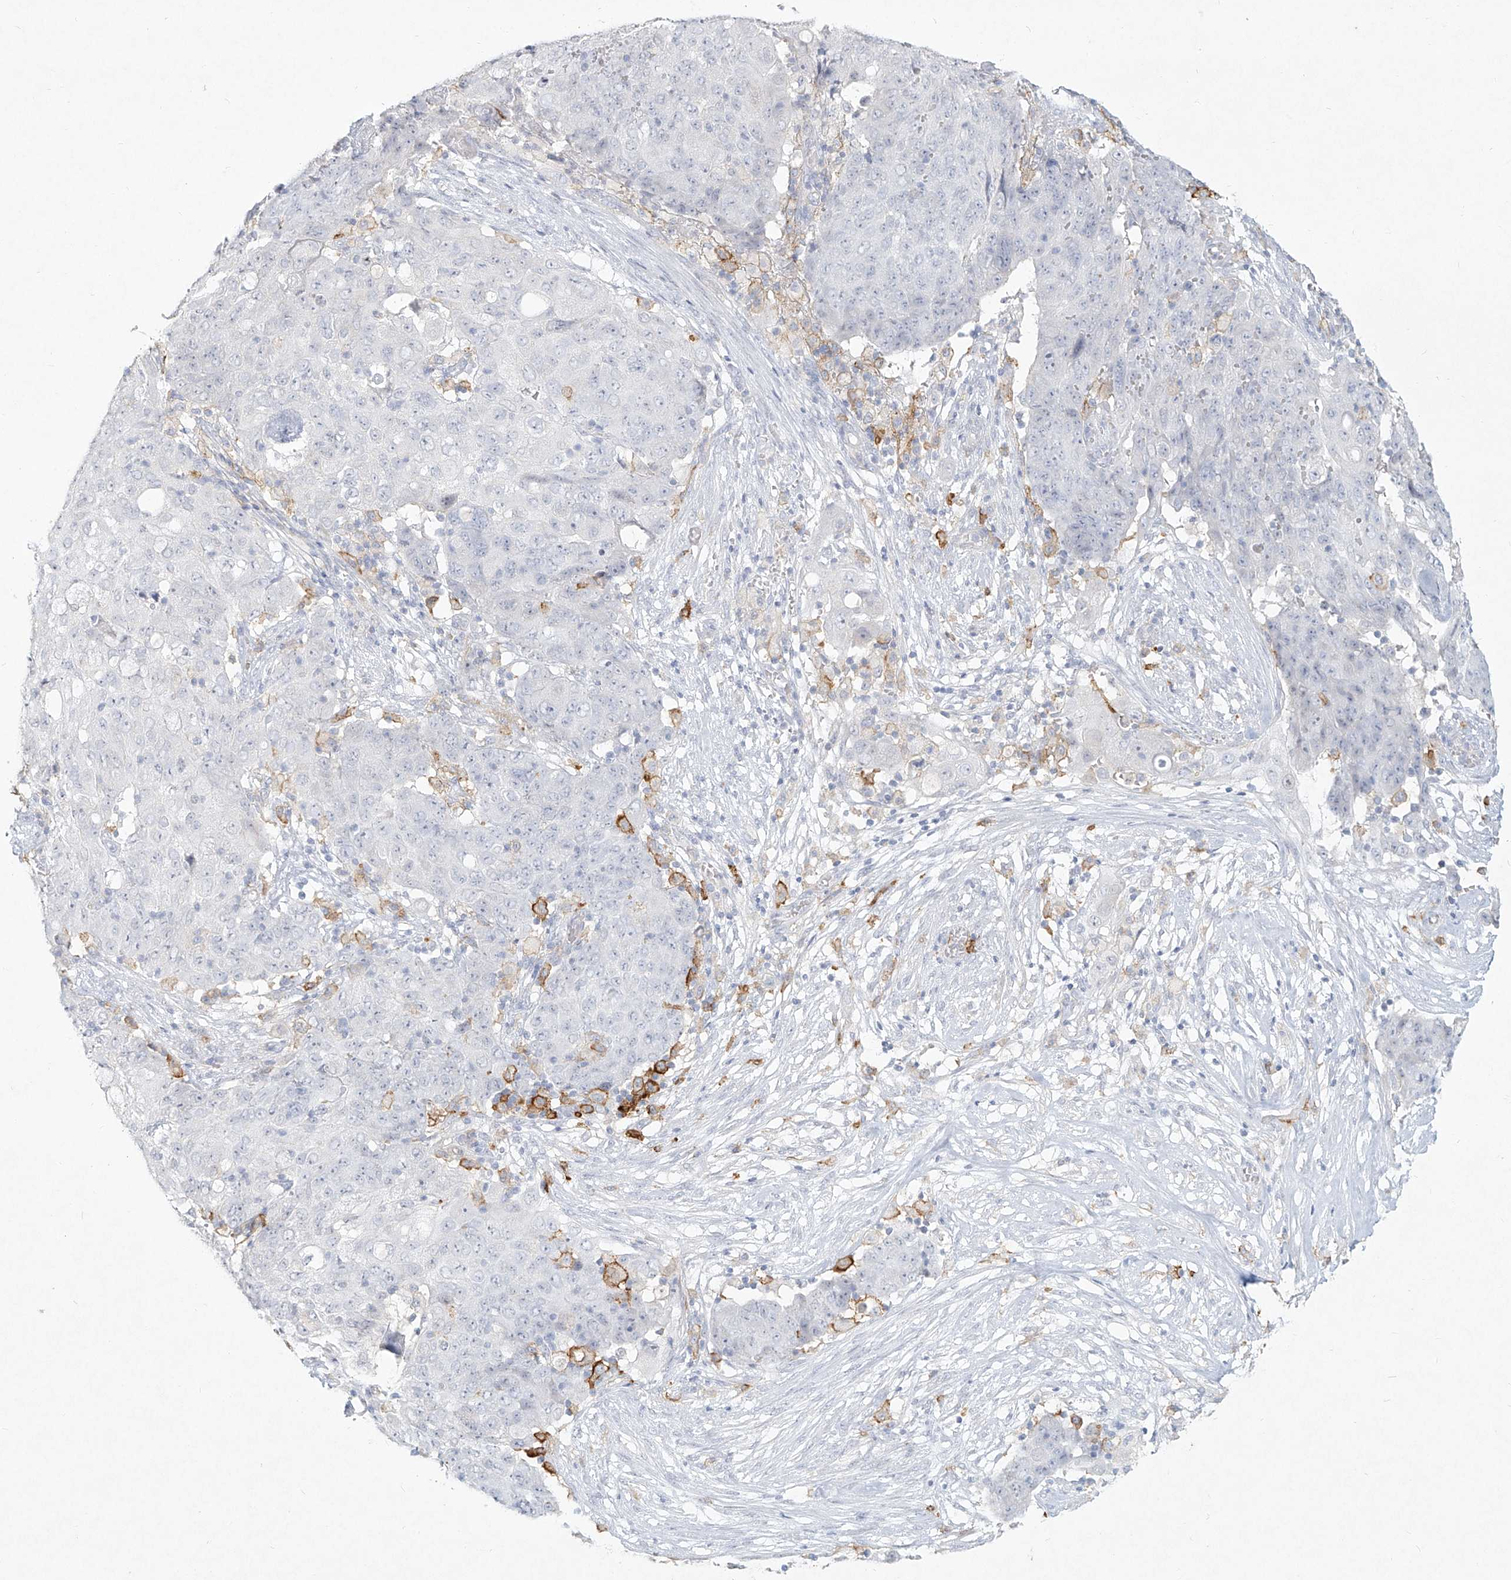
{"staining": {"intensity": "negative", "quantity": "none", "location": "none"}, "tissue": "ovarian cancer", "cell_type": "Tumor cells", "image_type": "cancer", "snomed": [{"axis": "morphology", "description": "Carcinoma, endometroid"}, {"axis": "topography", "description": "Ovary"}], "caption": "Tumor cells show no significant protein positivity in endometroid carcinoma (ovarian).", "gene": "CD209", "patient": {"sex": "female", "age": 42}}